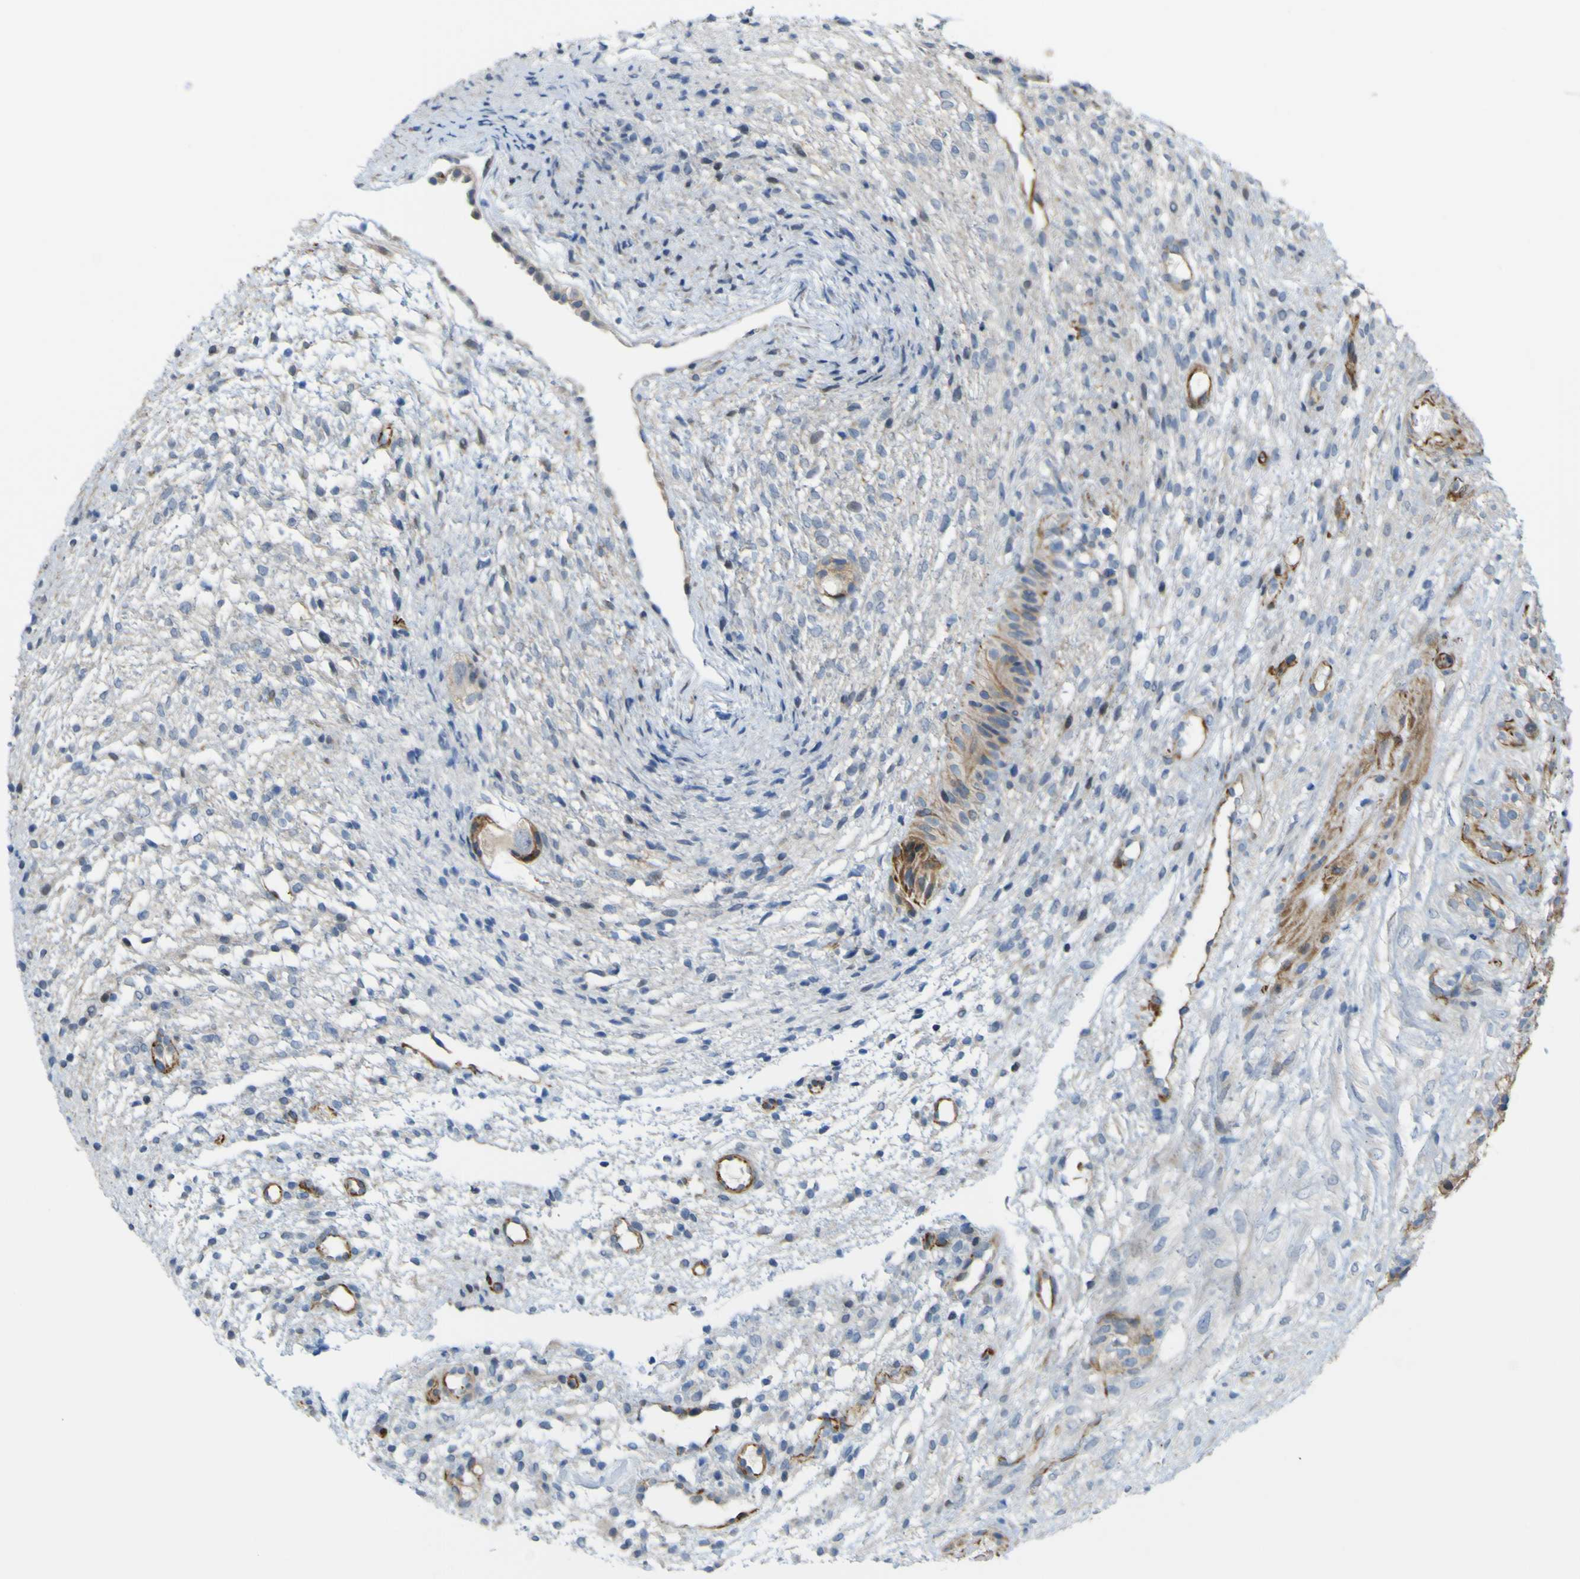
{"staining": {"intensity": "moderate", "quantity": "25%-75%", "location": "cytoplasmic/membranous"}, "tissue": "ovary", "cell_type": "Follicle cells", "image_type": "normal", "snomed": [{"axis": "morphology", "description": "Normal tissue, NOS"}, {"axis": "morphology", "description": "Cyst, NOS"}, {"axis": "topography", "description": "Ovary"}], "caption": "DAB (3,3'-diaminobenzidine) immunohistochemical staining of benign human ovary shows moderate cytoplasmic/membranous protein staining in approximately 25%-75% of follicle cells. The protein of interest is stained brown, and the nuclei are stained in blue (DAB IHC with brightfield microscopy, high magnification).", "gene": "JPH1", "patient": {"sex": "female", "age": 18}}